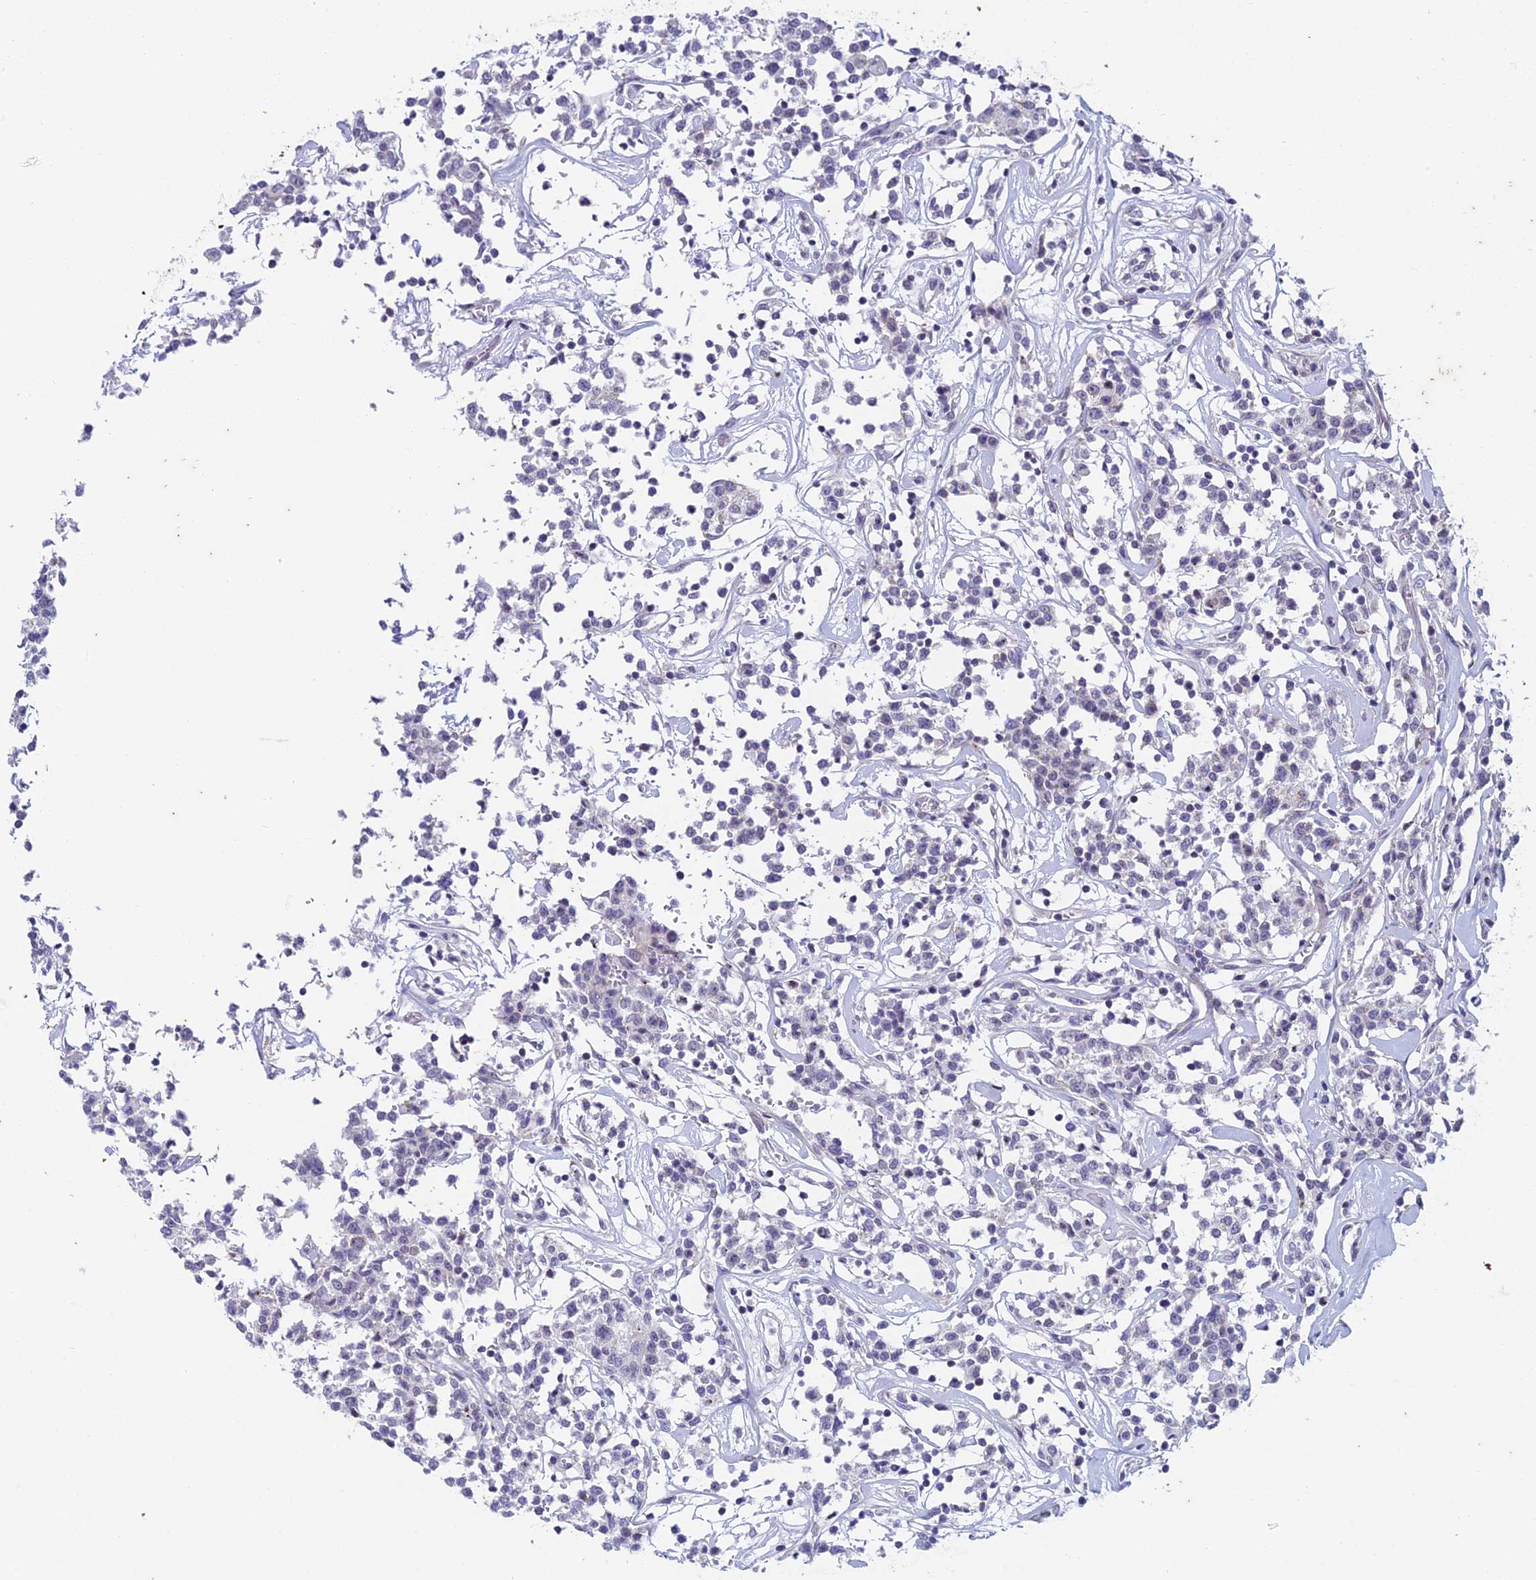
{"staining": {"intensity": "negative", "quantity": "none", "location": "none"}, "tissue": "lymphoma", "cell_type": "Tumor cells", "image_type": "cancer", "snomed": [{"axis": "morphology", "description": "Malignant lymphoma, non-Hodgkin's type, Low grade"}, {"axis": "topography", "description": "Small intestine"}], "caption": "High magnification brightfield microscopy of low-grade malignant lymphoma, non-Hodgkin's type stained with DAB (brown) and counterstained with hematoxylin (blue): tumor cells show no significant positivity. The staining was performed using DAB (3,3'-diaminobenzidine) to visualize the protein expression in brown, while the nuclei were stained in blue with hematoxylin (Magnification: 20x).", "gene": "EEF2KMT", "patient": {"sex": "female", "age": 59}}